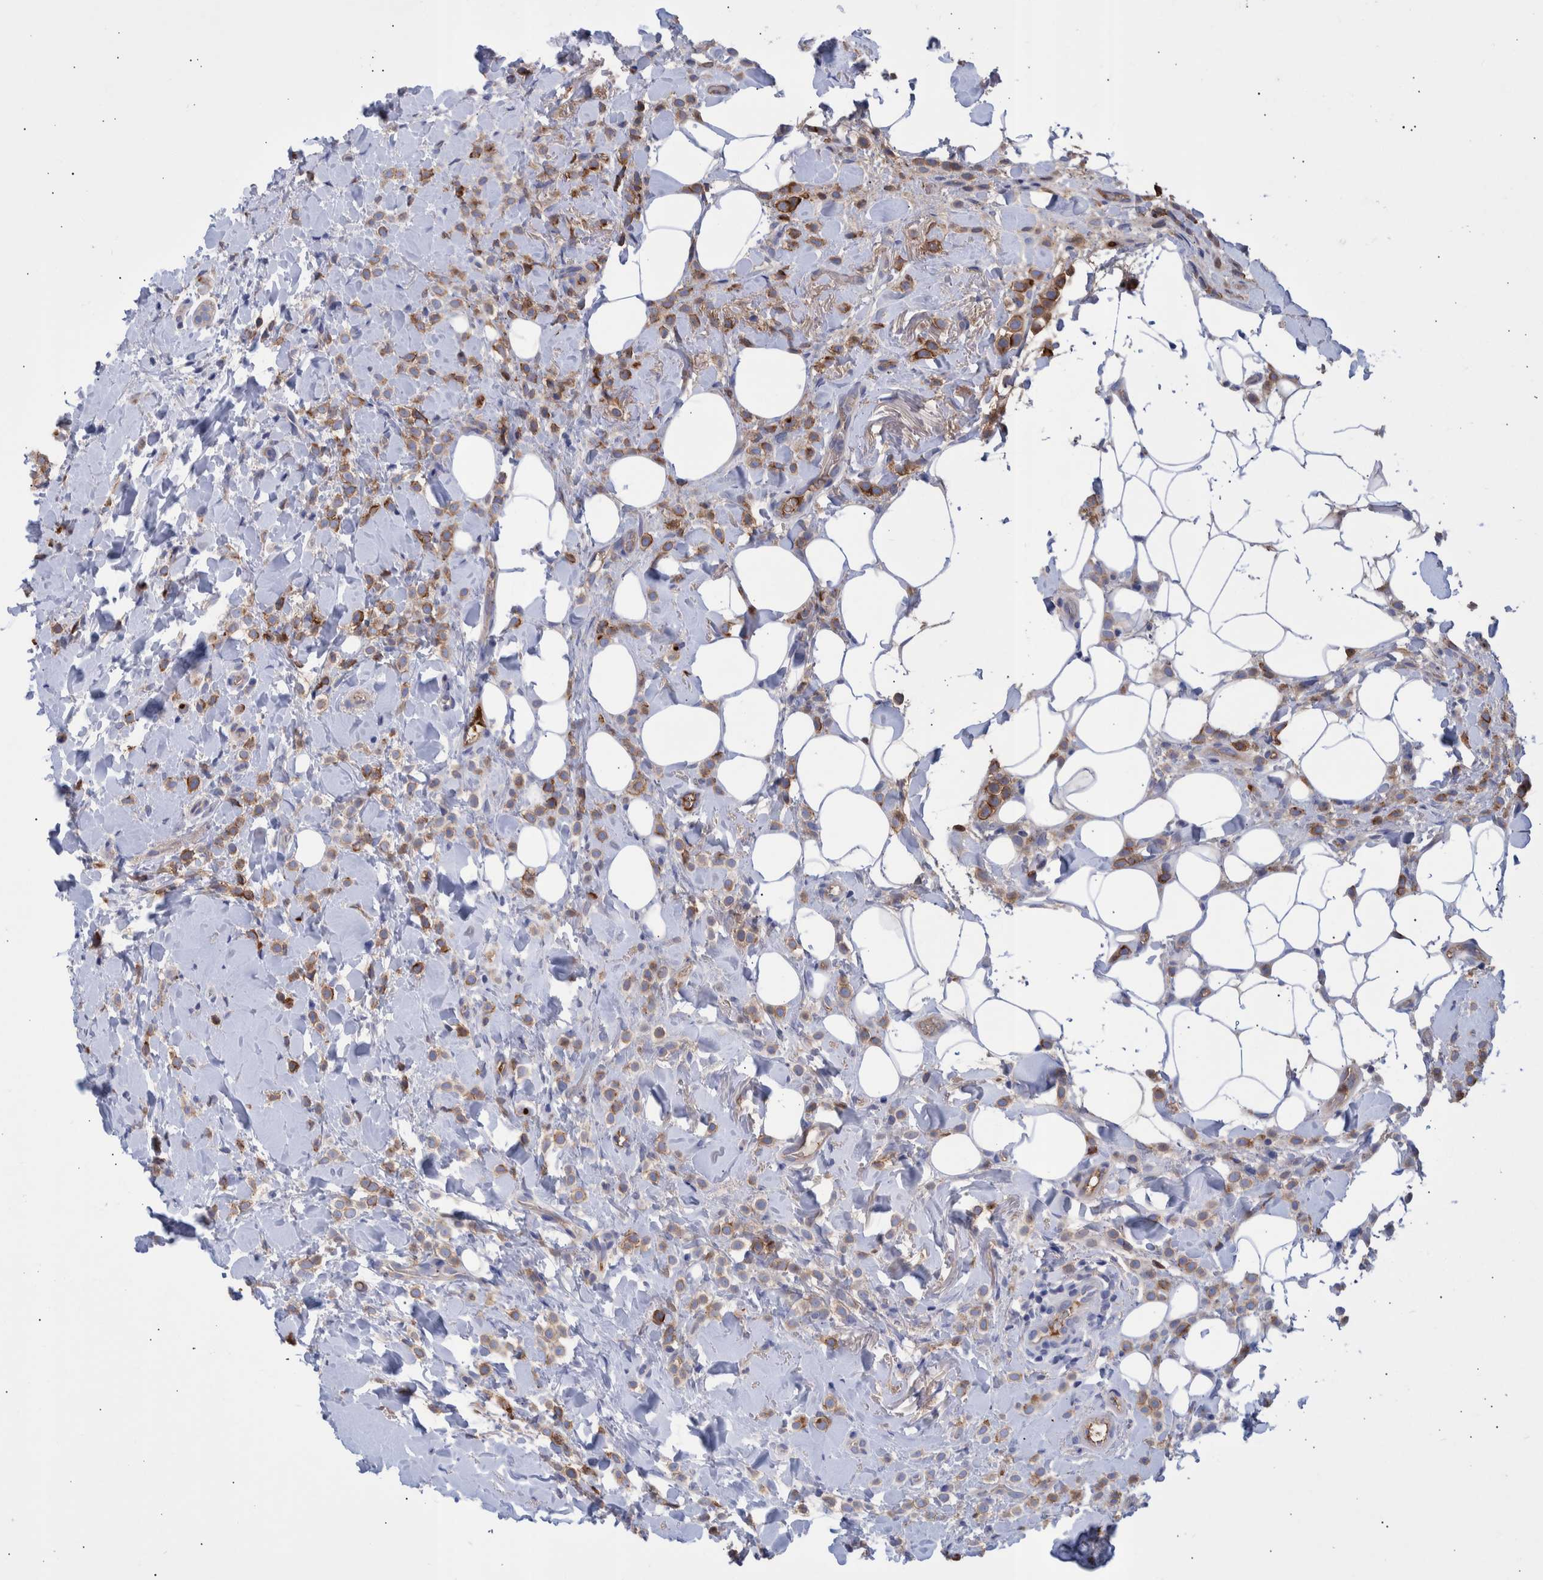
{"staining": {"intensity": "moderate", "quantity": "25%-75%", "location": "cytoplasmic/membranous"}, "tissue": "breast cancer", "cell_type": "Tumor cells", "image_type": "cancer", "snomed": [{"axis": "morphology", "description": "Normal tissue, NOS"}, {"axis": "morphology", "description": "Lobular carcinoma"}, {"axis": "topography", "description": "Breast"}], "caption": "Brown immunohistochemical staining in lobular carcinoma (breast) exhibits moderate cytoplasmic/membranous staining in about 25%-75% of tumor cells.", "gene": "DLL4", "patient": {"sex": "female", "age": 50}}